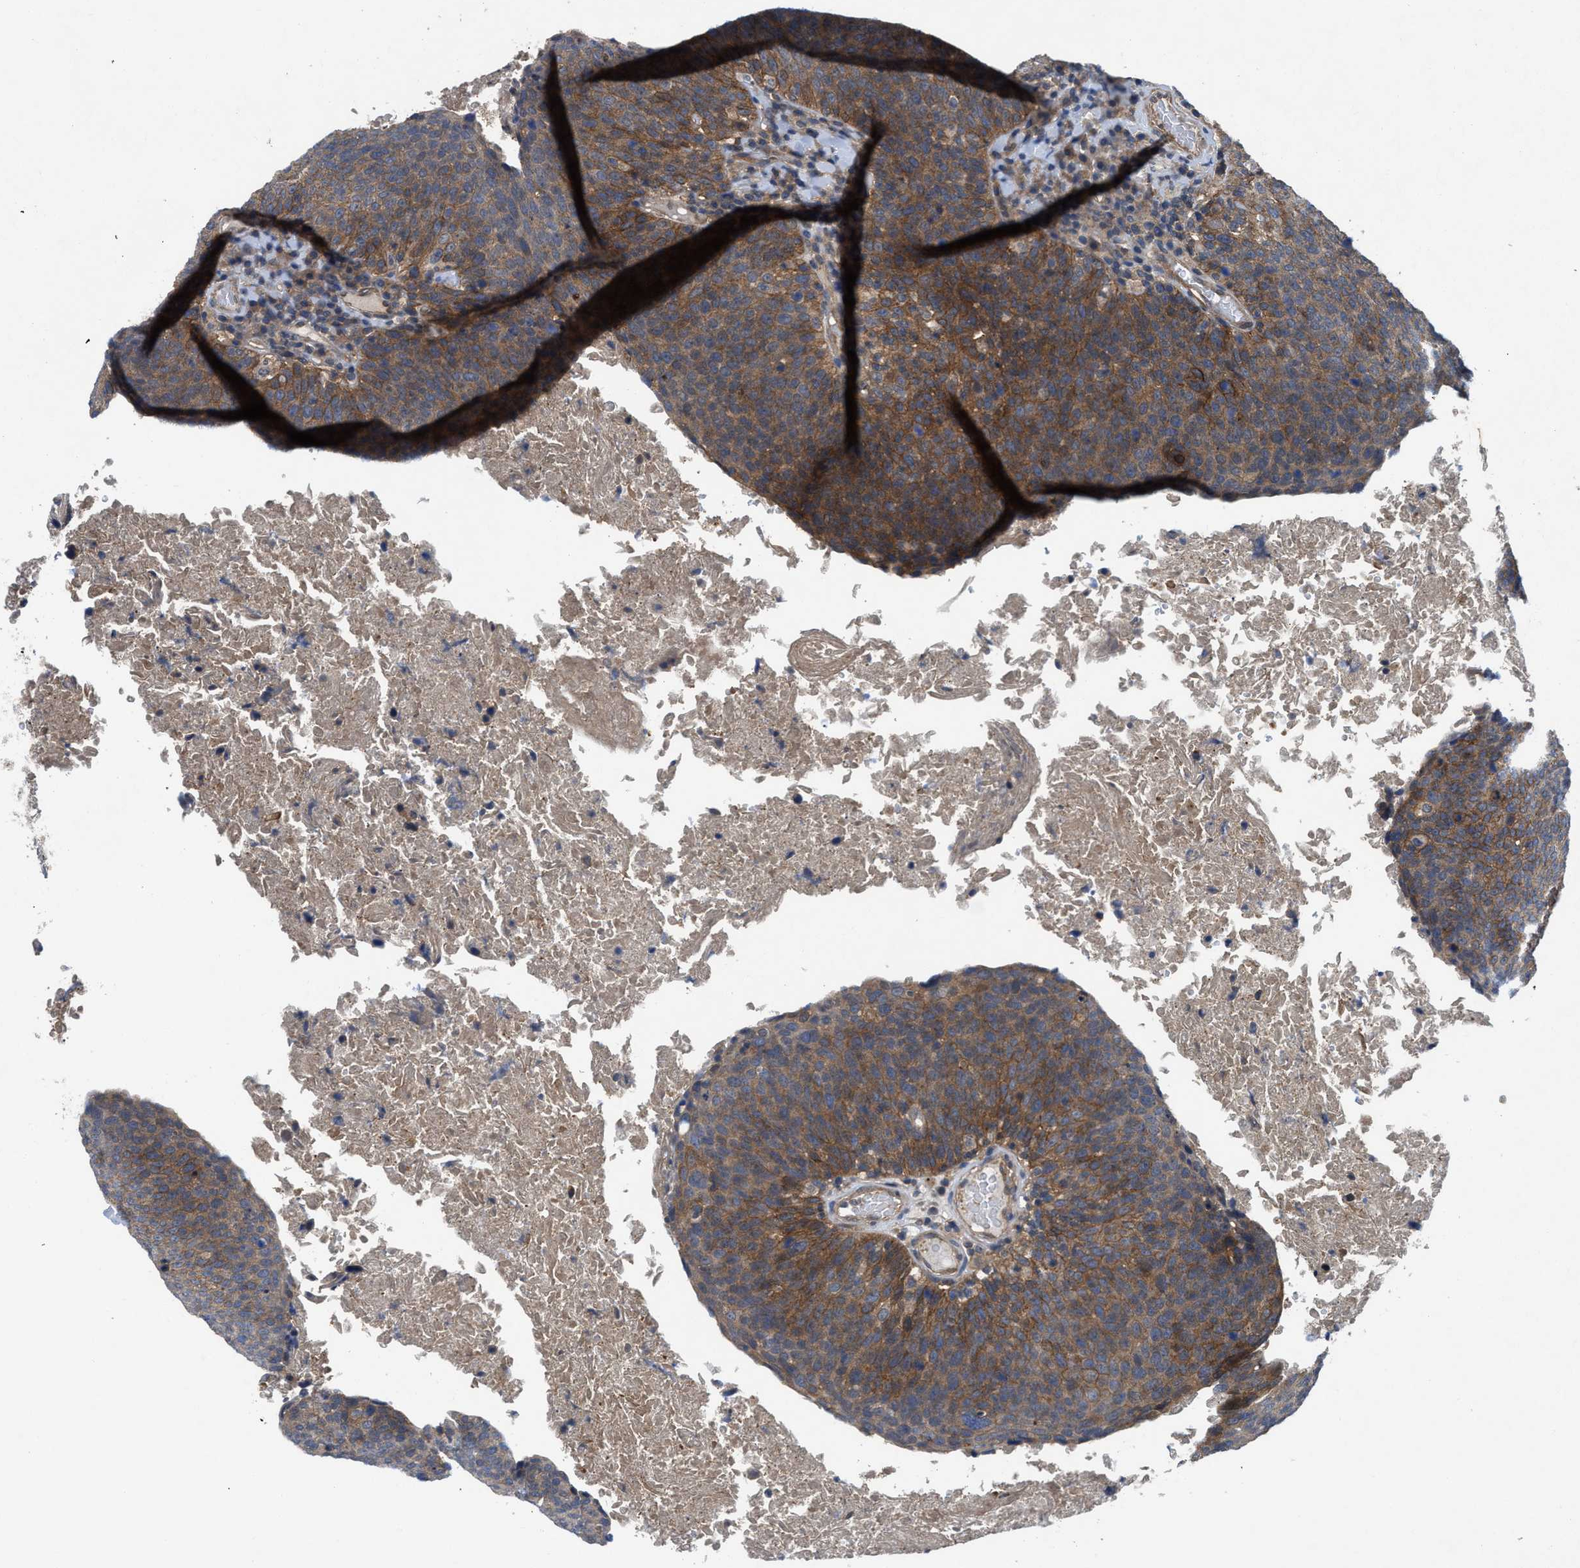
{"staining": {"intensity": "moderate", "quantity": ">75%", "location": "cytoplasmic/membranous"}, "tissue": "head and neck cancer", "cell_type": "Tumor cells", "image_type": "cancer", "snomed": [{"axis": "morphology", "description": "Squamous cell carcinoma, NOS"}, {"axis": "morphology", "description": "Squamous cell carcinoma, metastatic, NOS"}, {"axis": "topography", "description": "Lymph node"}, {"axis": "topography", "description": "Head-Neck"}], "caption": "Immunohistochemistry (IHC) of human head and neck cancer shows medium levels of moderate cytoplasmic/membranous positivity in about >75% of tumor cells.", "gene": "PANX1", "patient": {"sex": "male", "age": 62}}